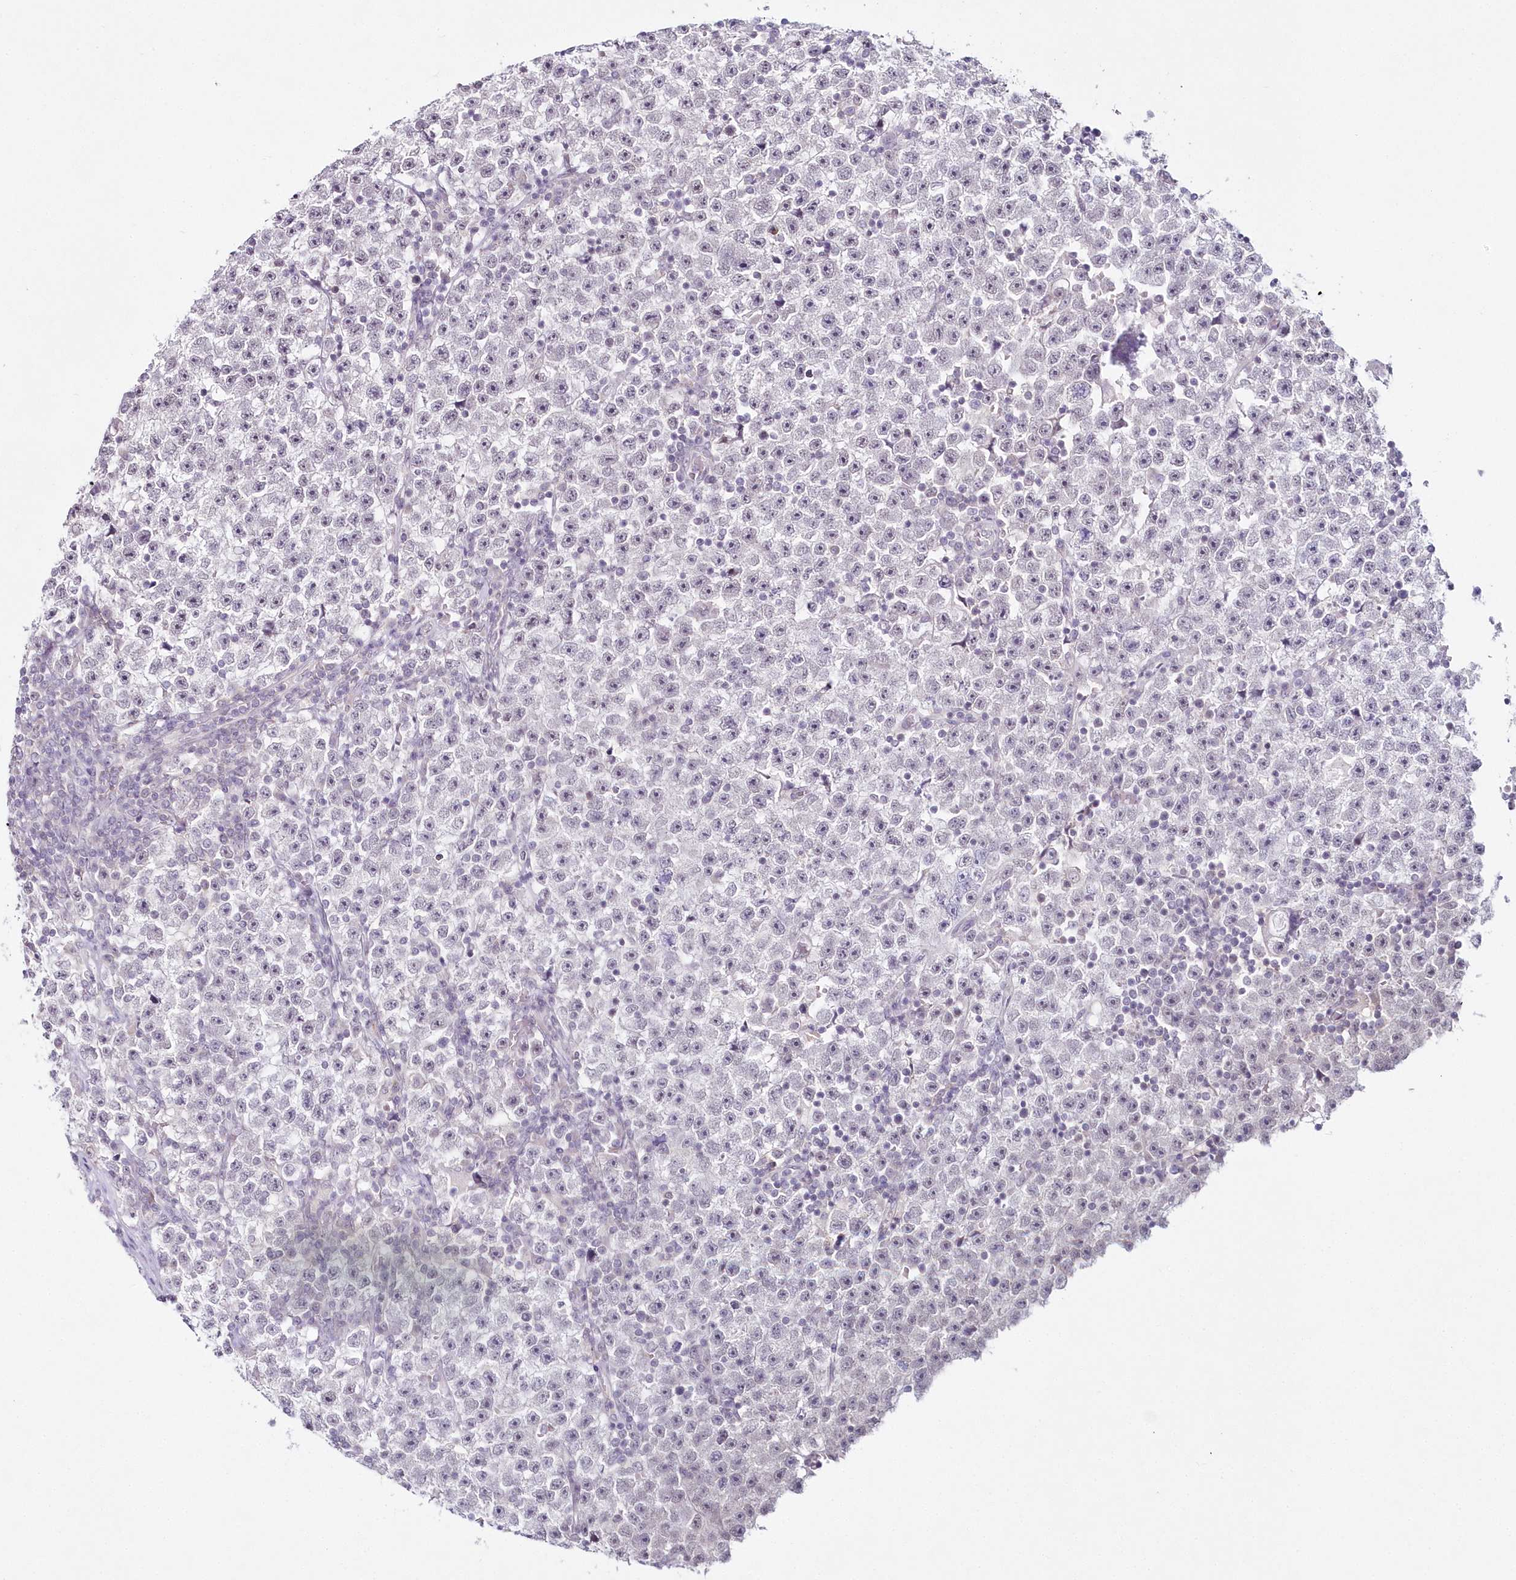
{"staining": {"intensity": "negative", "quantity": "none", "location": "none"}, "tissue": "testis cancer", "cell_type": "Tumor cells", "image_type": "cancer", "snomed": [{"axis": "morphology", "description": "Seminoma, NOS"}, {"axis": "topography", "description": "Testis"}], "caption": "Immunohistochemical staining of testis cancer exhibits no significant positivity in tumor cells.", "gene": "HYCC2", "patient": {"sex": "male", "age": 22}}